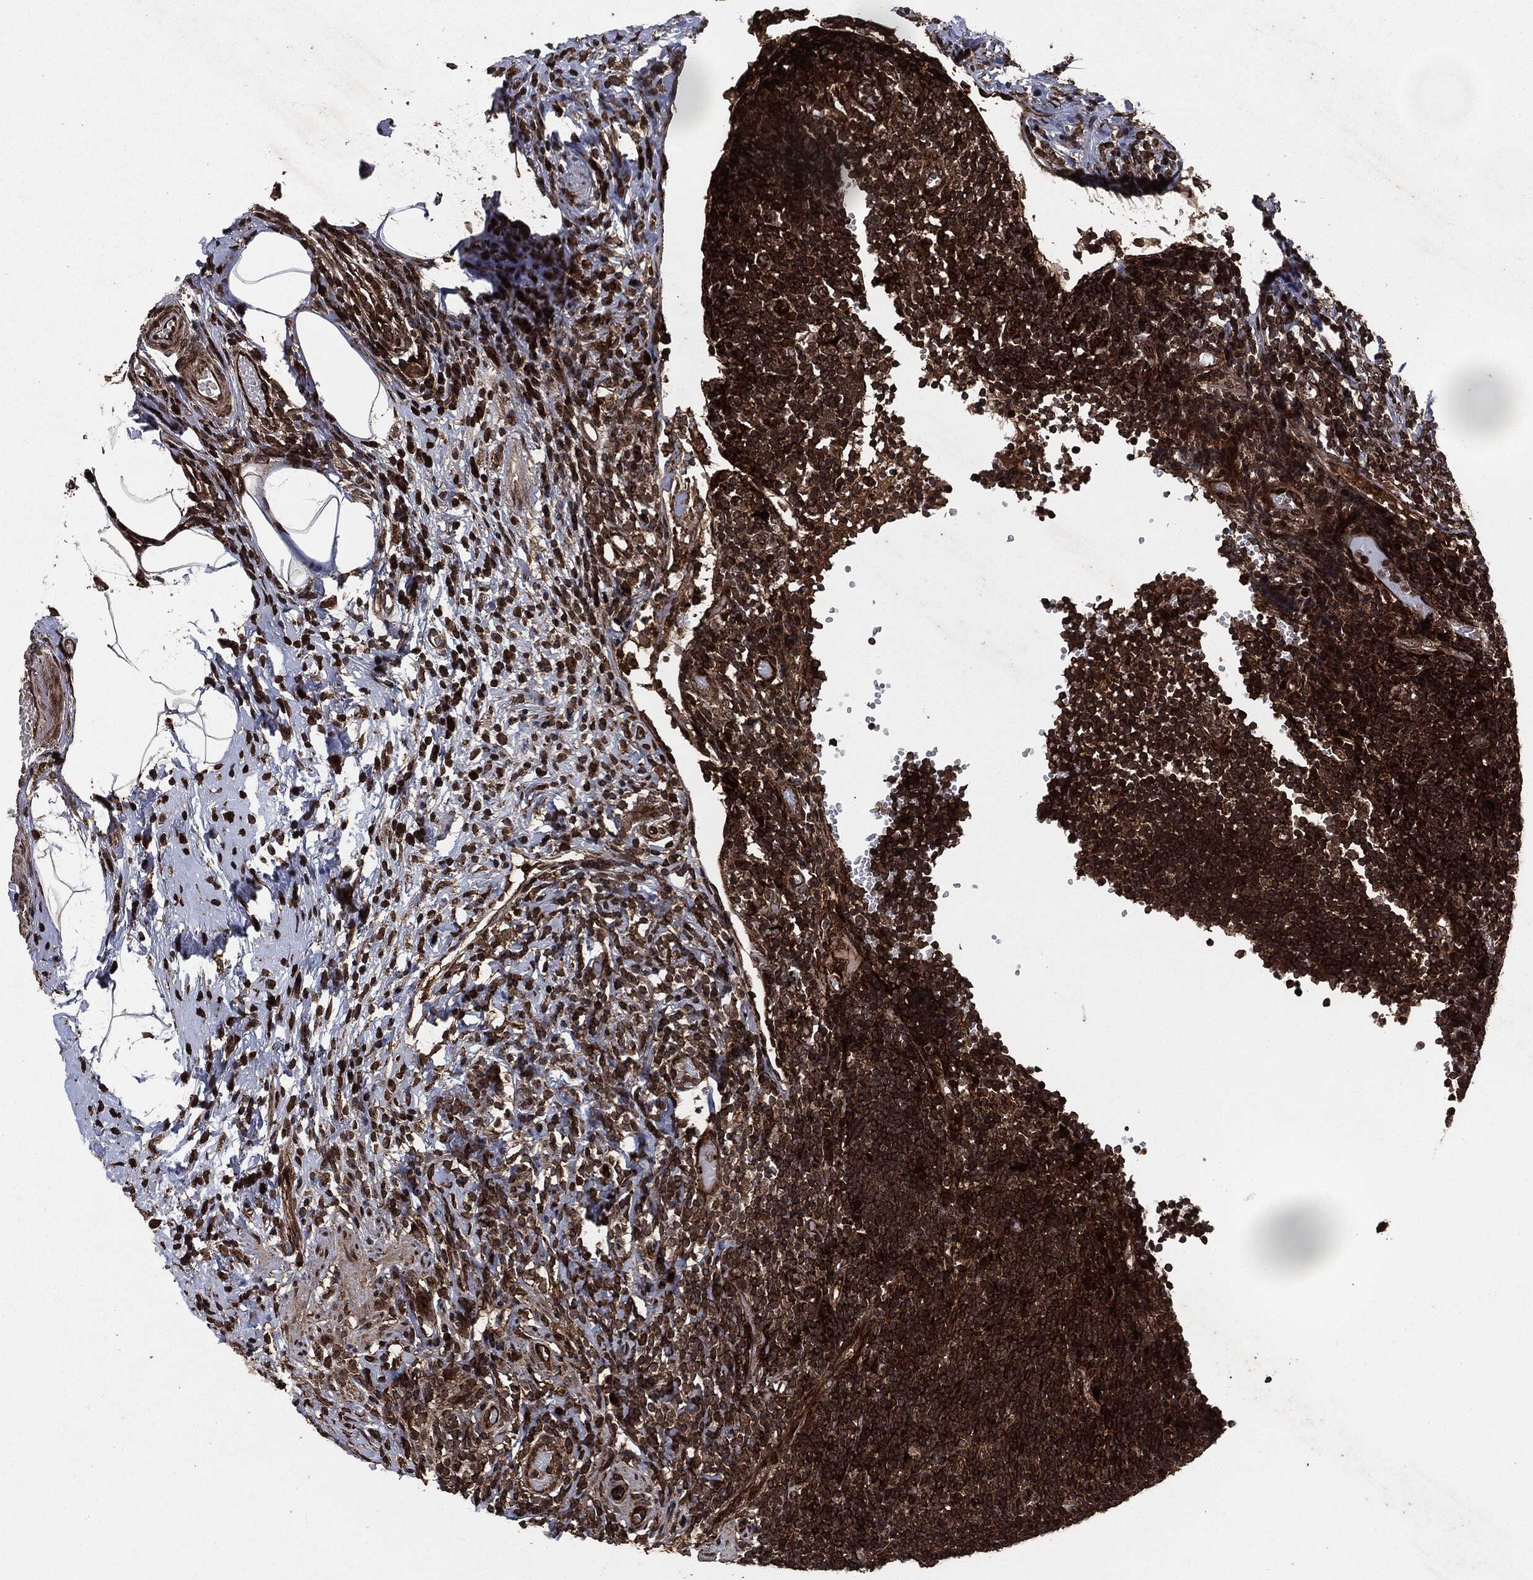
{"staining": {"intensity": "strong", "quantity": "25%-75%", "location": "cytoplasmic/membranous"}, "tissue": "appendix", "cell_type": "Glandular cells", "image_type": "normal", "snomed": [{"axis": "morphology", "description": "Normal tissue, NOS"}, {"axis": "topography", "description": "Appendix"}], "caption": "Immunohistochemistry staining of unremarkable appendix, which displays high levels of strong cytoplasmic/membranous staining in about 25%-75% of glandular cells indicating strong cytoplasmic/membranous protein expression. The staining was performed using DAB (3,3'-diaminobenzidine) (brown) for protein detection and nuclei were counterstained in hematoxylin (blue).", "gene": "IFIT1", "patient": {"sex": "female", "age": 40}}